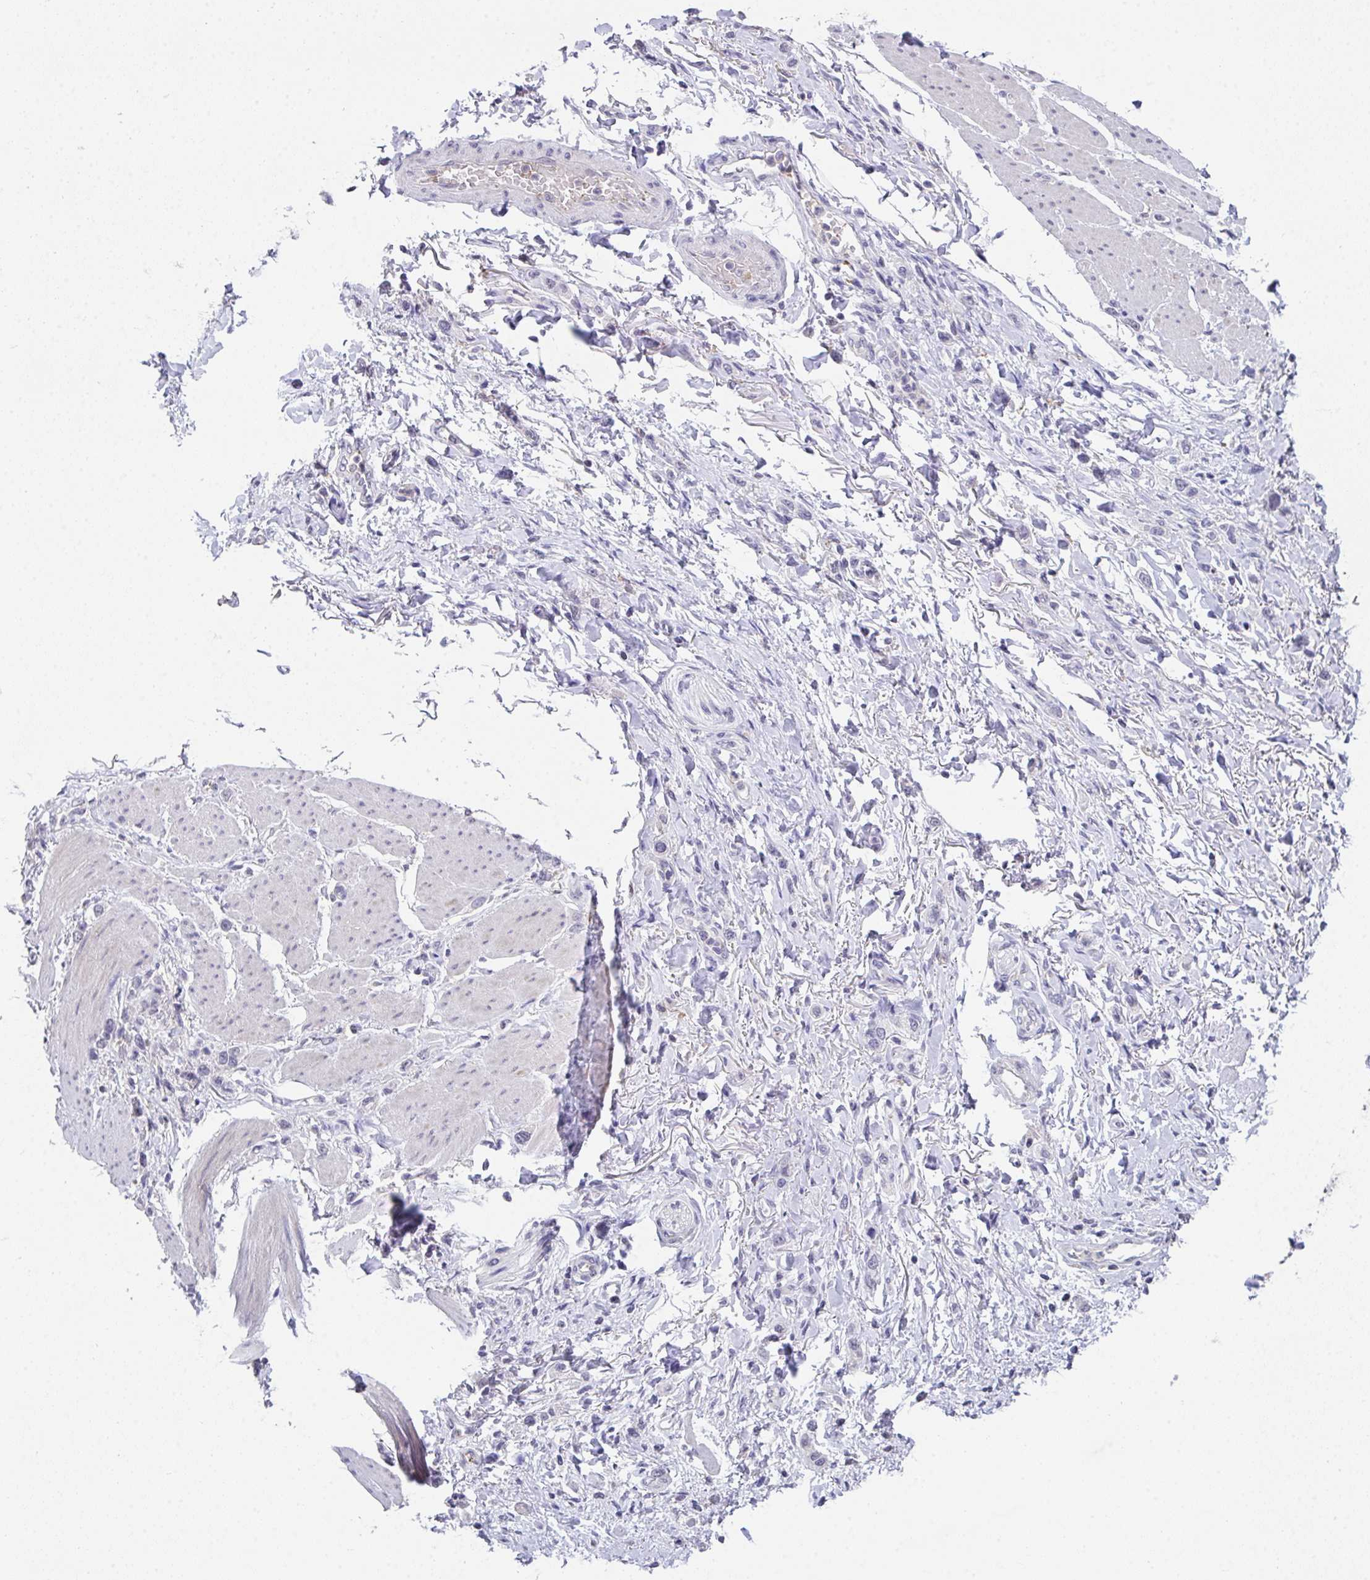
{"staining": {"intensity": "negative", "quantity": "none", "location": "none"}, "tissue": "stomach cancer", "cell_type": "Tumor cells", "image_type": "cancer", "snomed": [{"axis": "morphology", "description": "Adenocarcinoma, NOS"}, {"axis": "topography", "description": "Stomach"}], "caption": "Immunohistochemical staining of stomach cancer demonstrates no significant positivity in tumor cells. (Brightfield microscopy of DAB (3,3'-diaminobenzidine) immunohistochemistry (IHC) at high magnification).", "gene": "GLTPD2", "patient": {"sex": "female", "age": 65}}